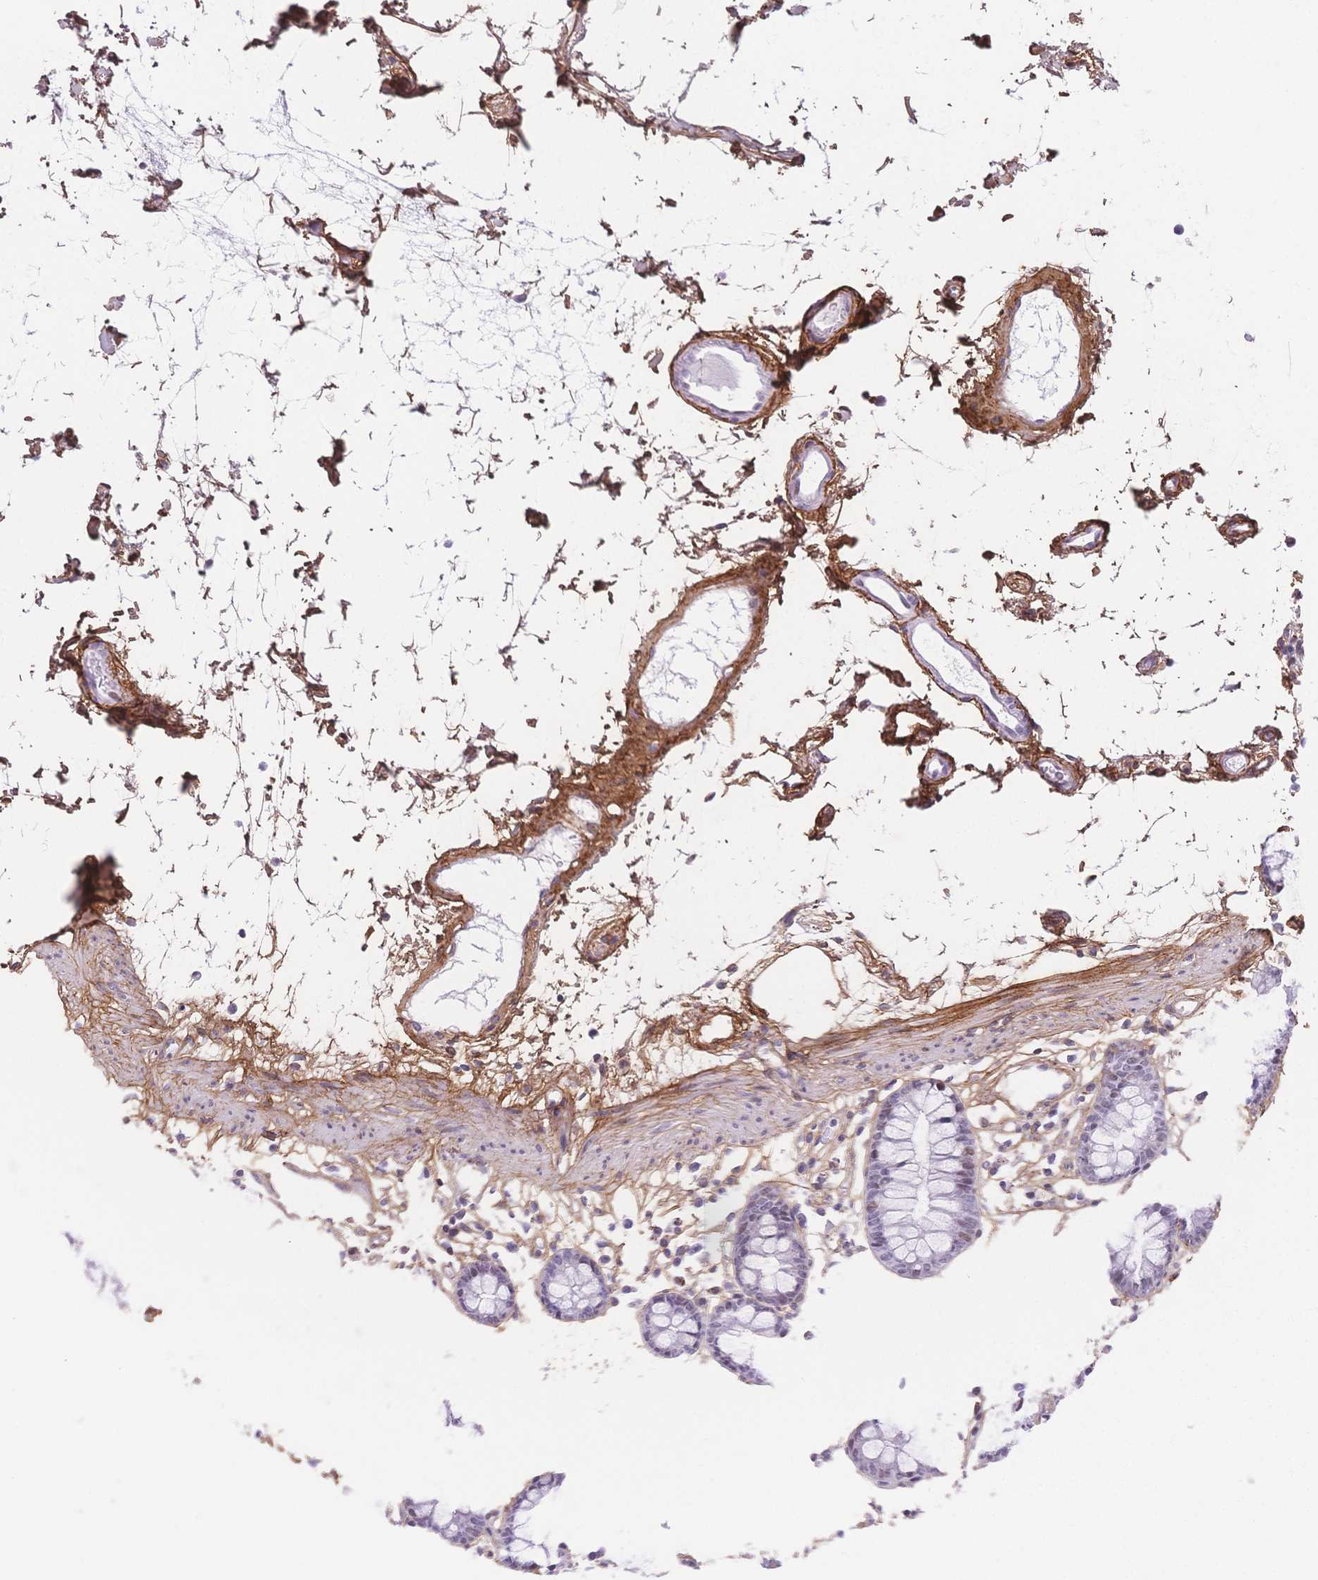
{"staining": {"intensity": "negative", "quantity": "none", "location": "none"}, "tissue": "colon", "cell_type": "Endothelial cells", "image_type": "normal", "snomed": [{"axis": "morphology", "description": "Normal tissue, NOS"}, {"axis": "topography", "description": "Colon"}], "caption": "IHC image of normal colon: colon stained with DAB (3,3'-diaminobenzidine) exhibits no significant protein expression in endothelial cells. (Brightfield microscopy of DAB (3,3'-diaminobenzidine) IHC at high magnification).", "gene": "PDZD2", "patient": {"sex": "female", "age": 84}}